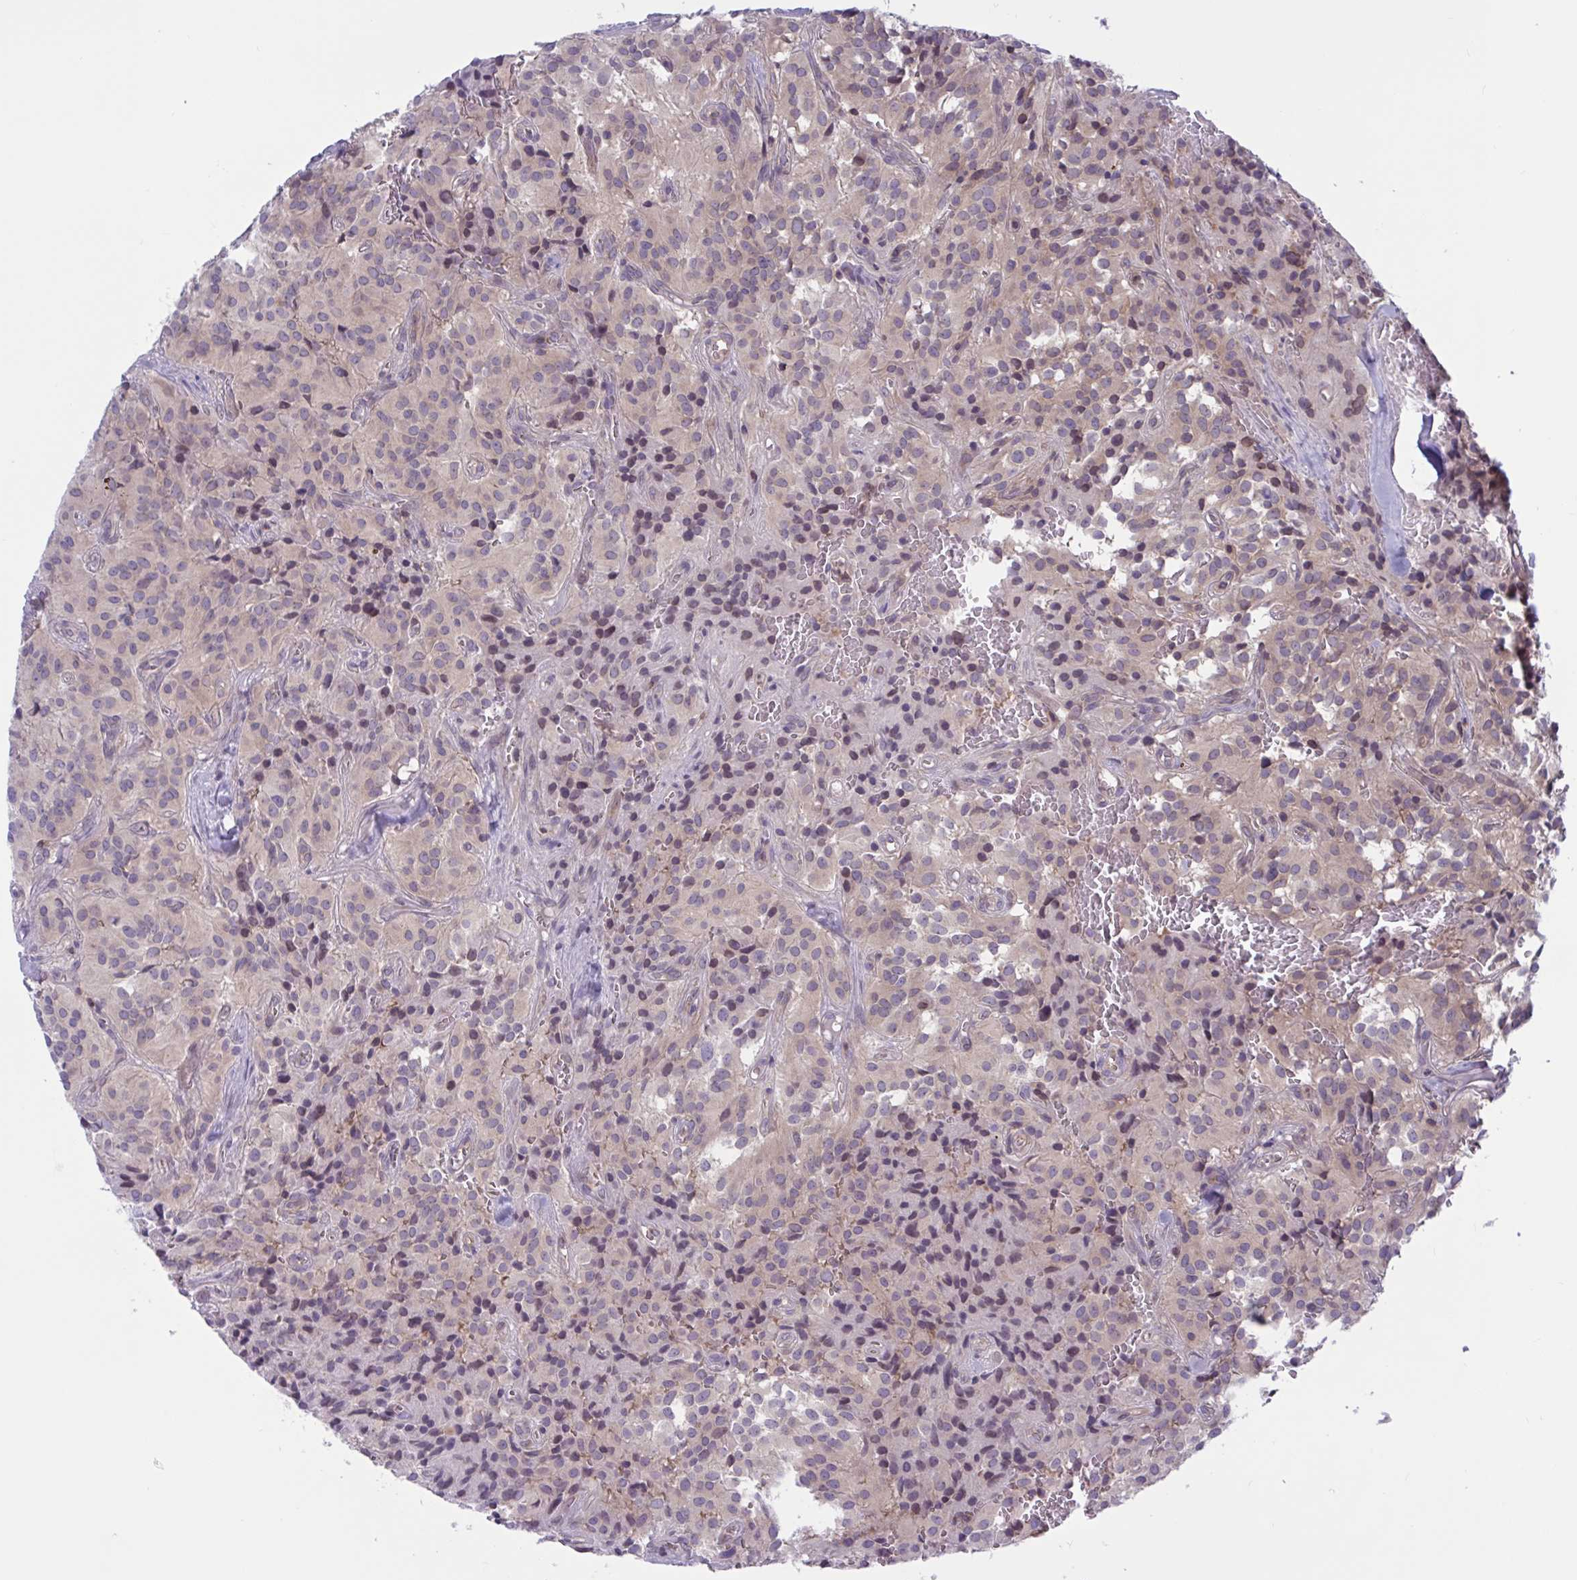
{"staining": {"intensity": "weak", "quantity": ">75%", "location": "cytoplasmic/membranous"}, "tissue": "glioma", "cell_type": "Tumor cells", "image_type": "cancer", "snomed": [{"axis": "morphology", "description": "Glioma, malignant, Low grade"}, {"axis": "topography", "description": "Brain"}], "caption": "Glioma stained for a protein shows weak cytoplasmic/membranous positivity in tumor cells. Immunohistochemistry stains the protein of interest in brown and the nuclei are stained blue.", "gene": "TANK", "patient": {"sex": "male", "age": 42}}